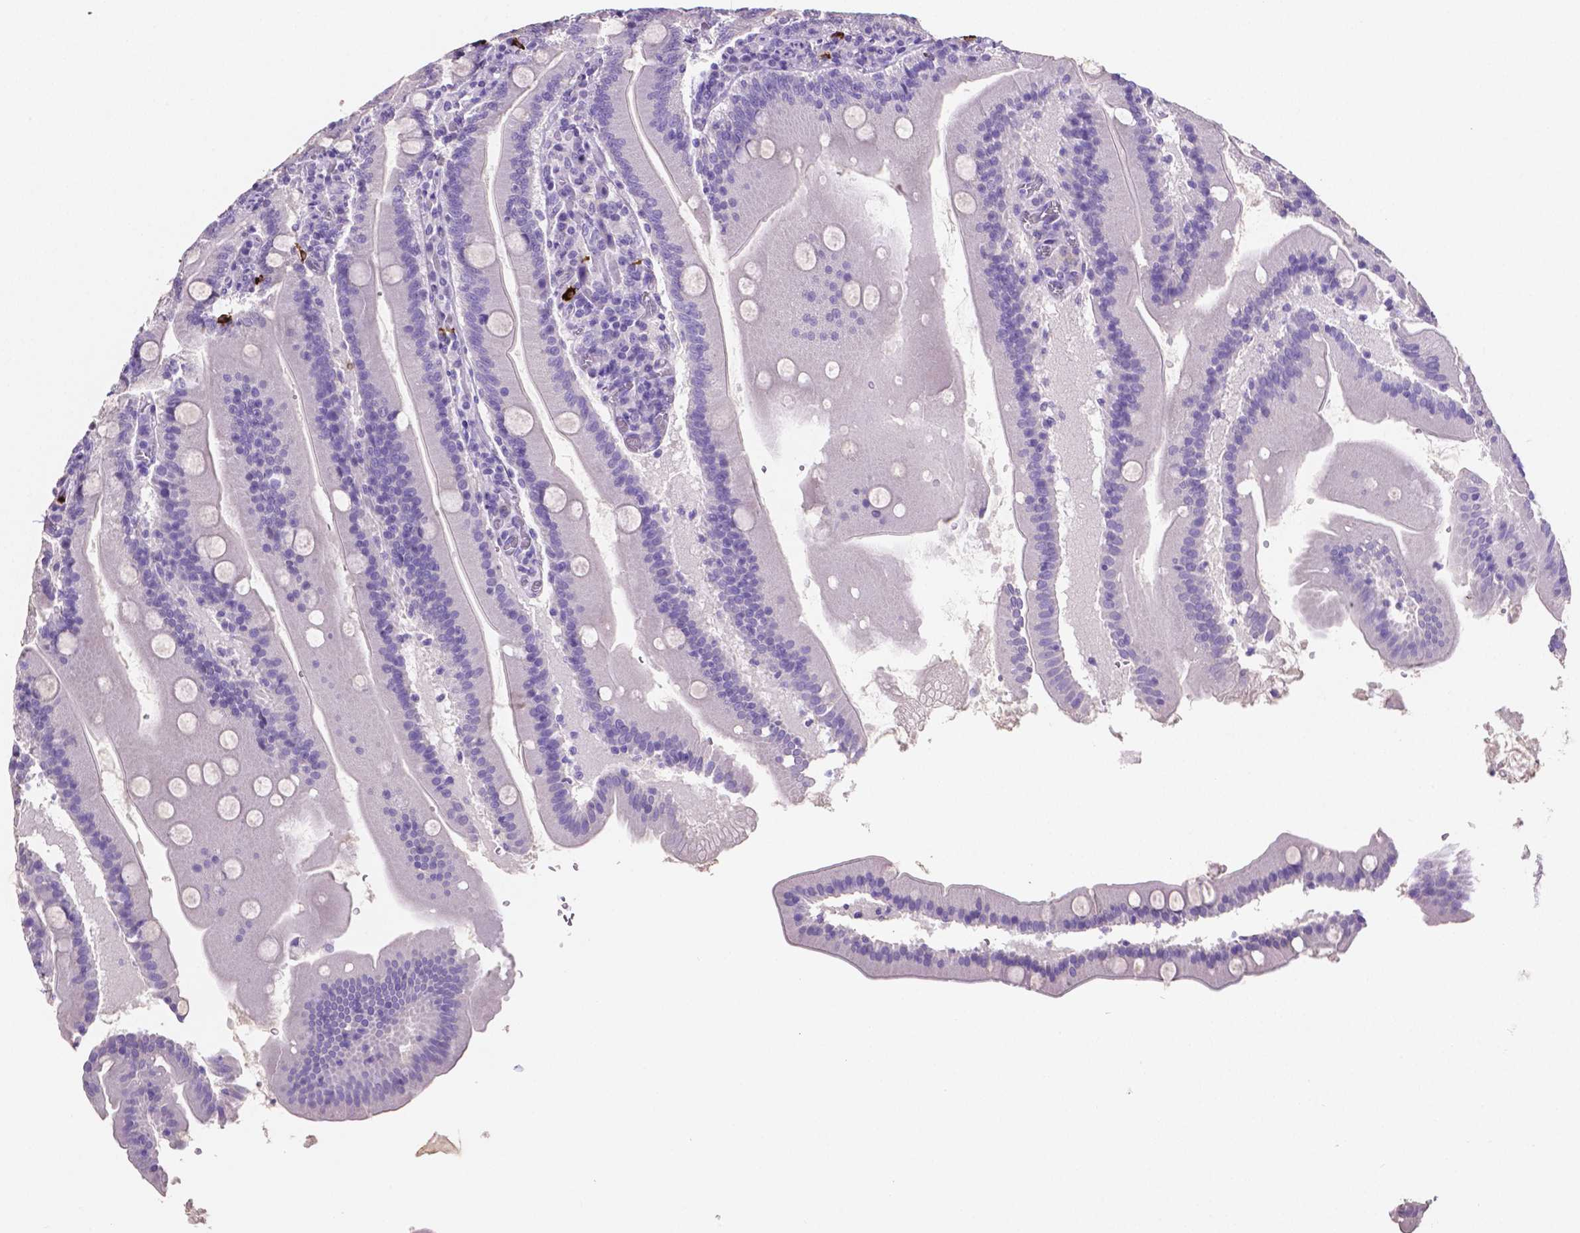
{"staining": {"intensity": "negative", "quantity": "none", "location": "none"}, "tissue": "small intestine", "cell_type": "Glandular cells", "image_type": "normal", "snomed": [{"axis": "morphology", "description": "Normal tissue, NOS"}, {"axis": "topography", "description": "Small intestine"}], "caption": "The immunohistochemistry photomicrograph has no significant positivity in glandular cells of small intestine. (DAB IHC, high magnification).", "gene": "MMP9", "patient": {"sex": "male", "age": 37}}